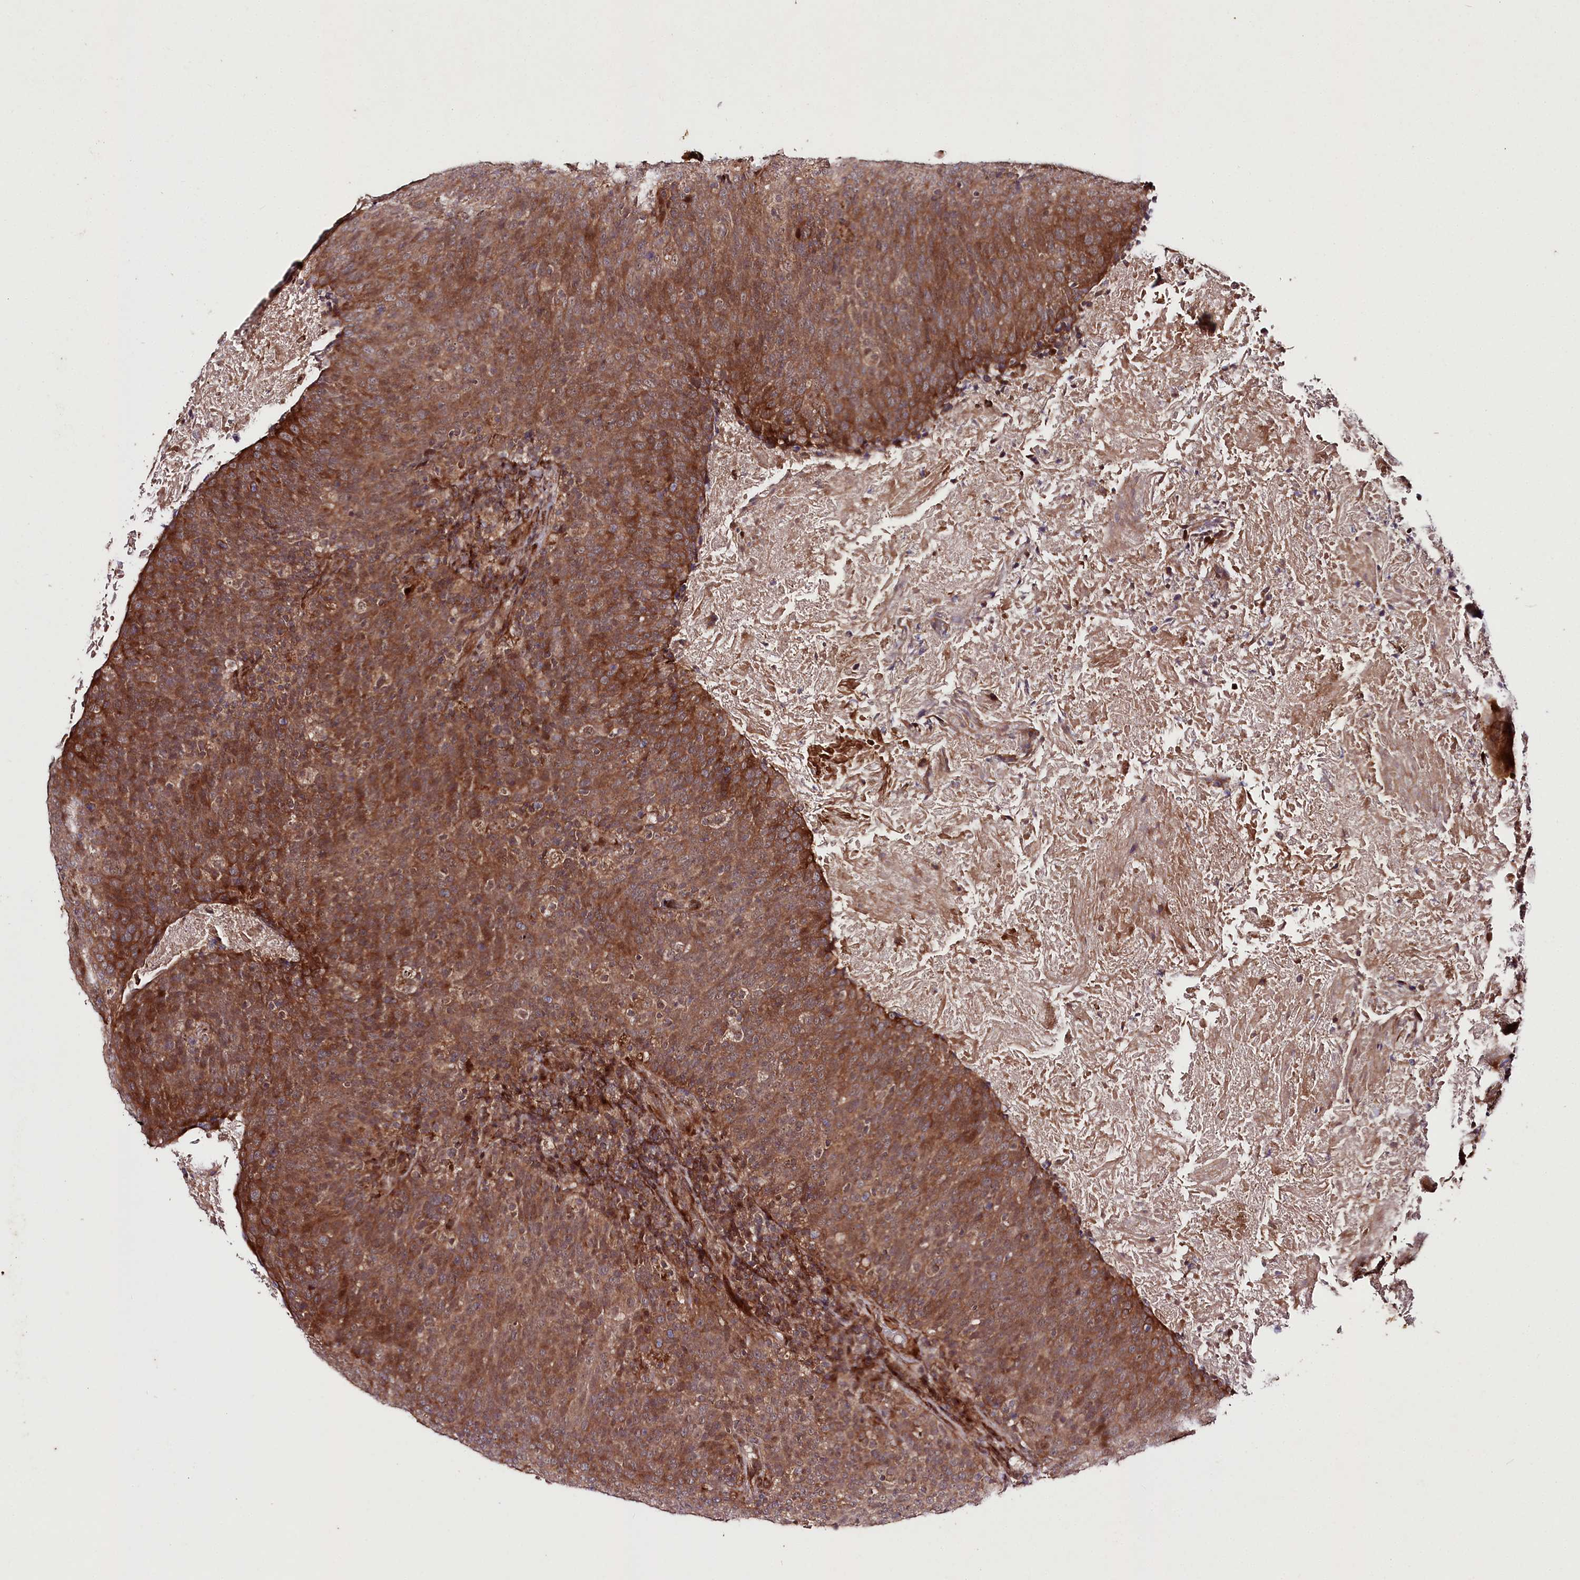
{"staining": {"intensity": "moderate", "quantity": ">75%", "location": "cytoplasmic/membranous"}, "tissue": "head and neck cancer", "cell_type": "Tumor cells", "image_type": "cancer", "snomed": [{"axis": "morphology", "description": "Squamous cell carcinoma, NOS"}, {"axis": "morphology", "description": "Squamous cell carcinoma, metastatic, NOS"}, {"axis": "topography", "description": "Lymph node"}, {"axis": "topography", "description": "Head-Neck"}], "caption": "Human metastatic squamous cell carcinoma (head and neck) stained with a protein marker shows moderate staining in tumor cells.", "gene": "PHLDB1", "patient": {"sex": "male", "age": 62}}